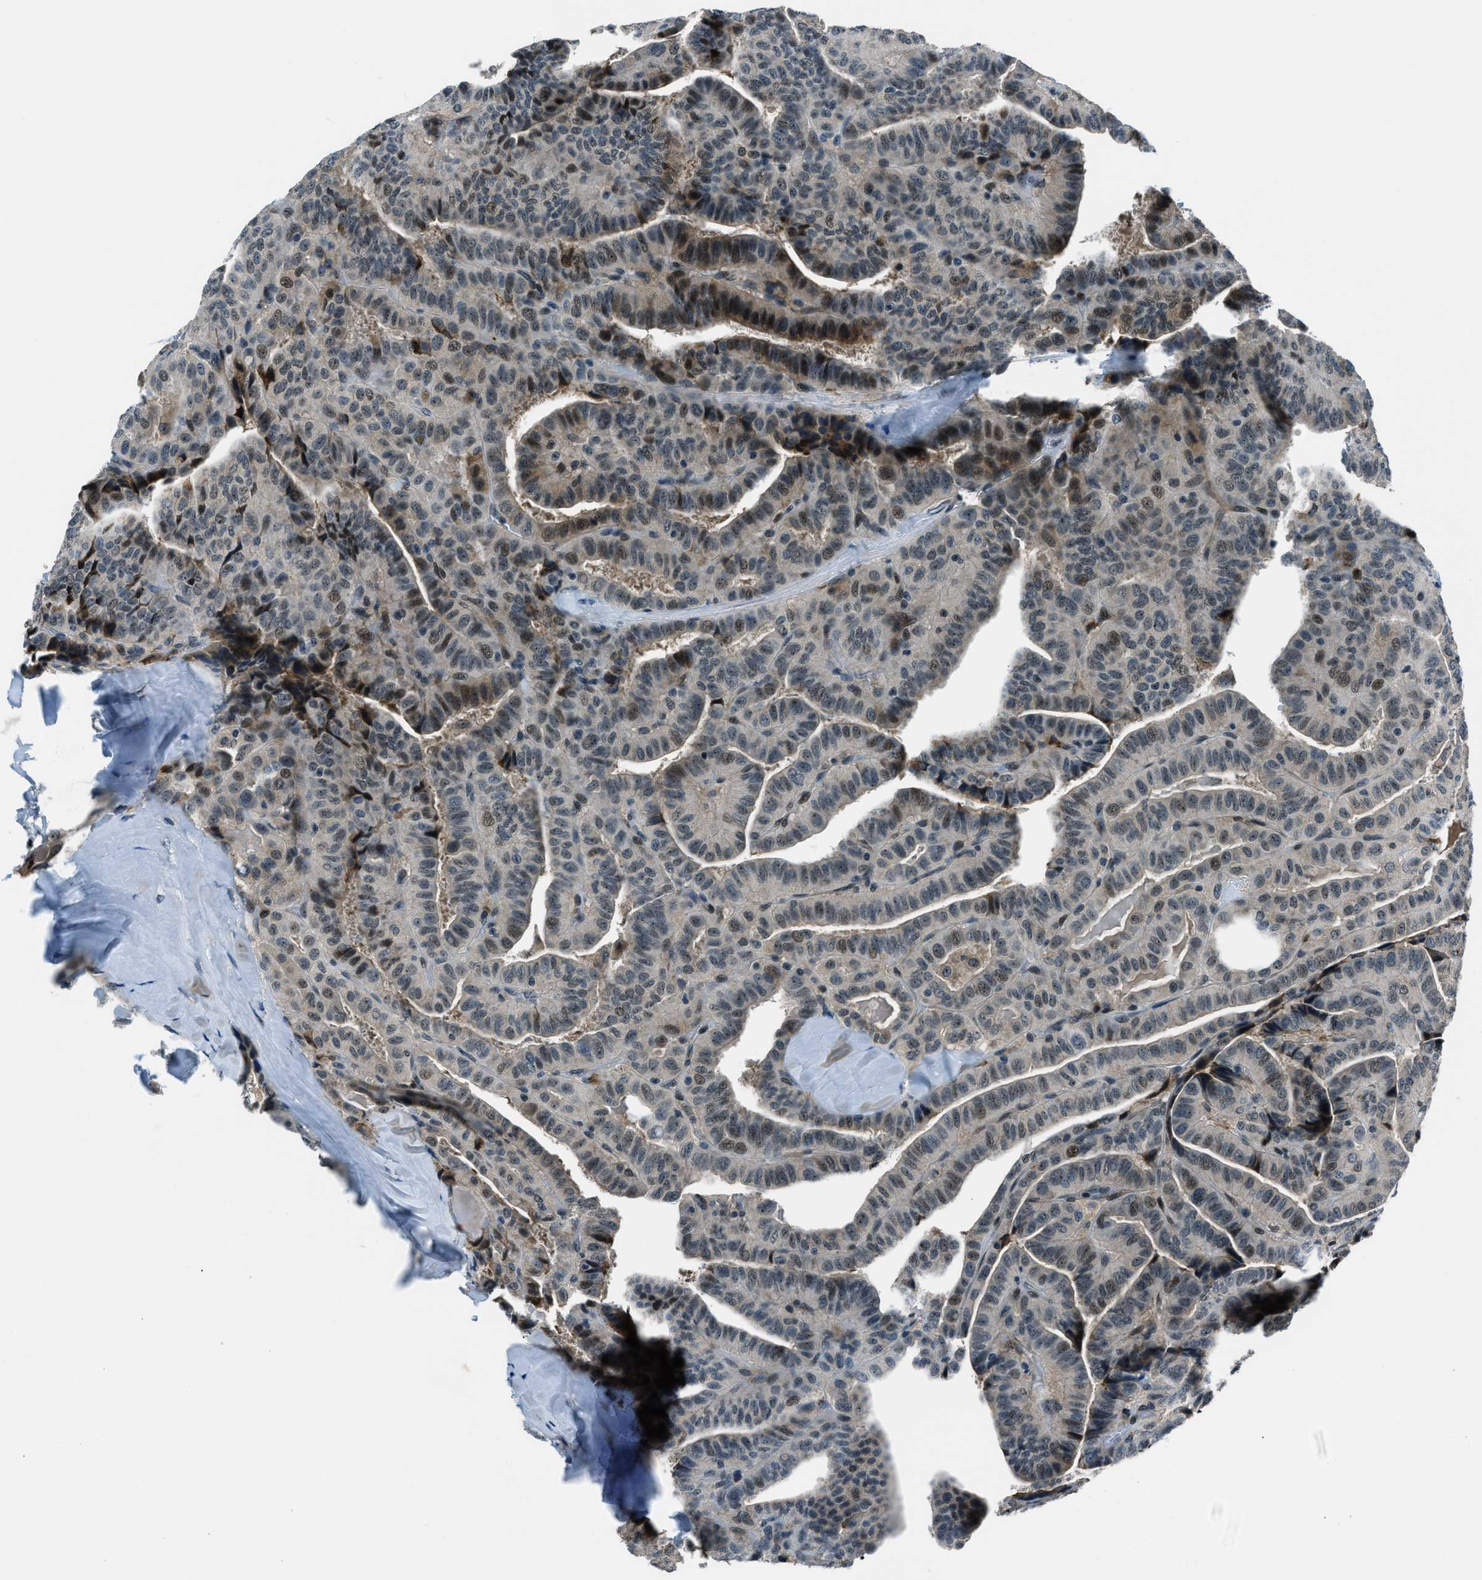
{"staining": {"intensity": "strong", "quantity": "<25%", "location": "cytoplasmic/membranous,nuclear"}, "tissue": "thyroid cancer", "cell_type": "Tumor cells", "image_type": "cancer", "snomed": [{"axis": "morphology", "description": "Papillary adenocarcinoma, NOS"}, {"axis": "topography", "description": "Thyroid gland"}], "caption": "Immunohistochemistry (IHC) staining of thyroid papillary adenocarcinoma, which reveals medium levels of strong cytoplasmic/membranous and nuclear positivity in about <25% of tumor cells indicating strong cytoplasmic/membranous and nuclear protein expression. The staining was performed using DAB (brown) for protein detection and nuclei were counterstained in hematoxylin (blue).", "gene": "ACTL9", "patient": {"sex": "male", "age": 77}}